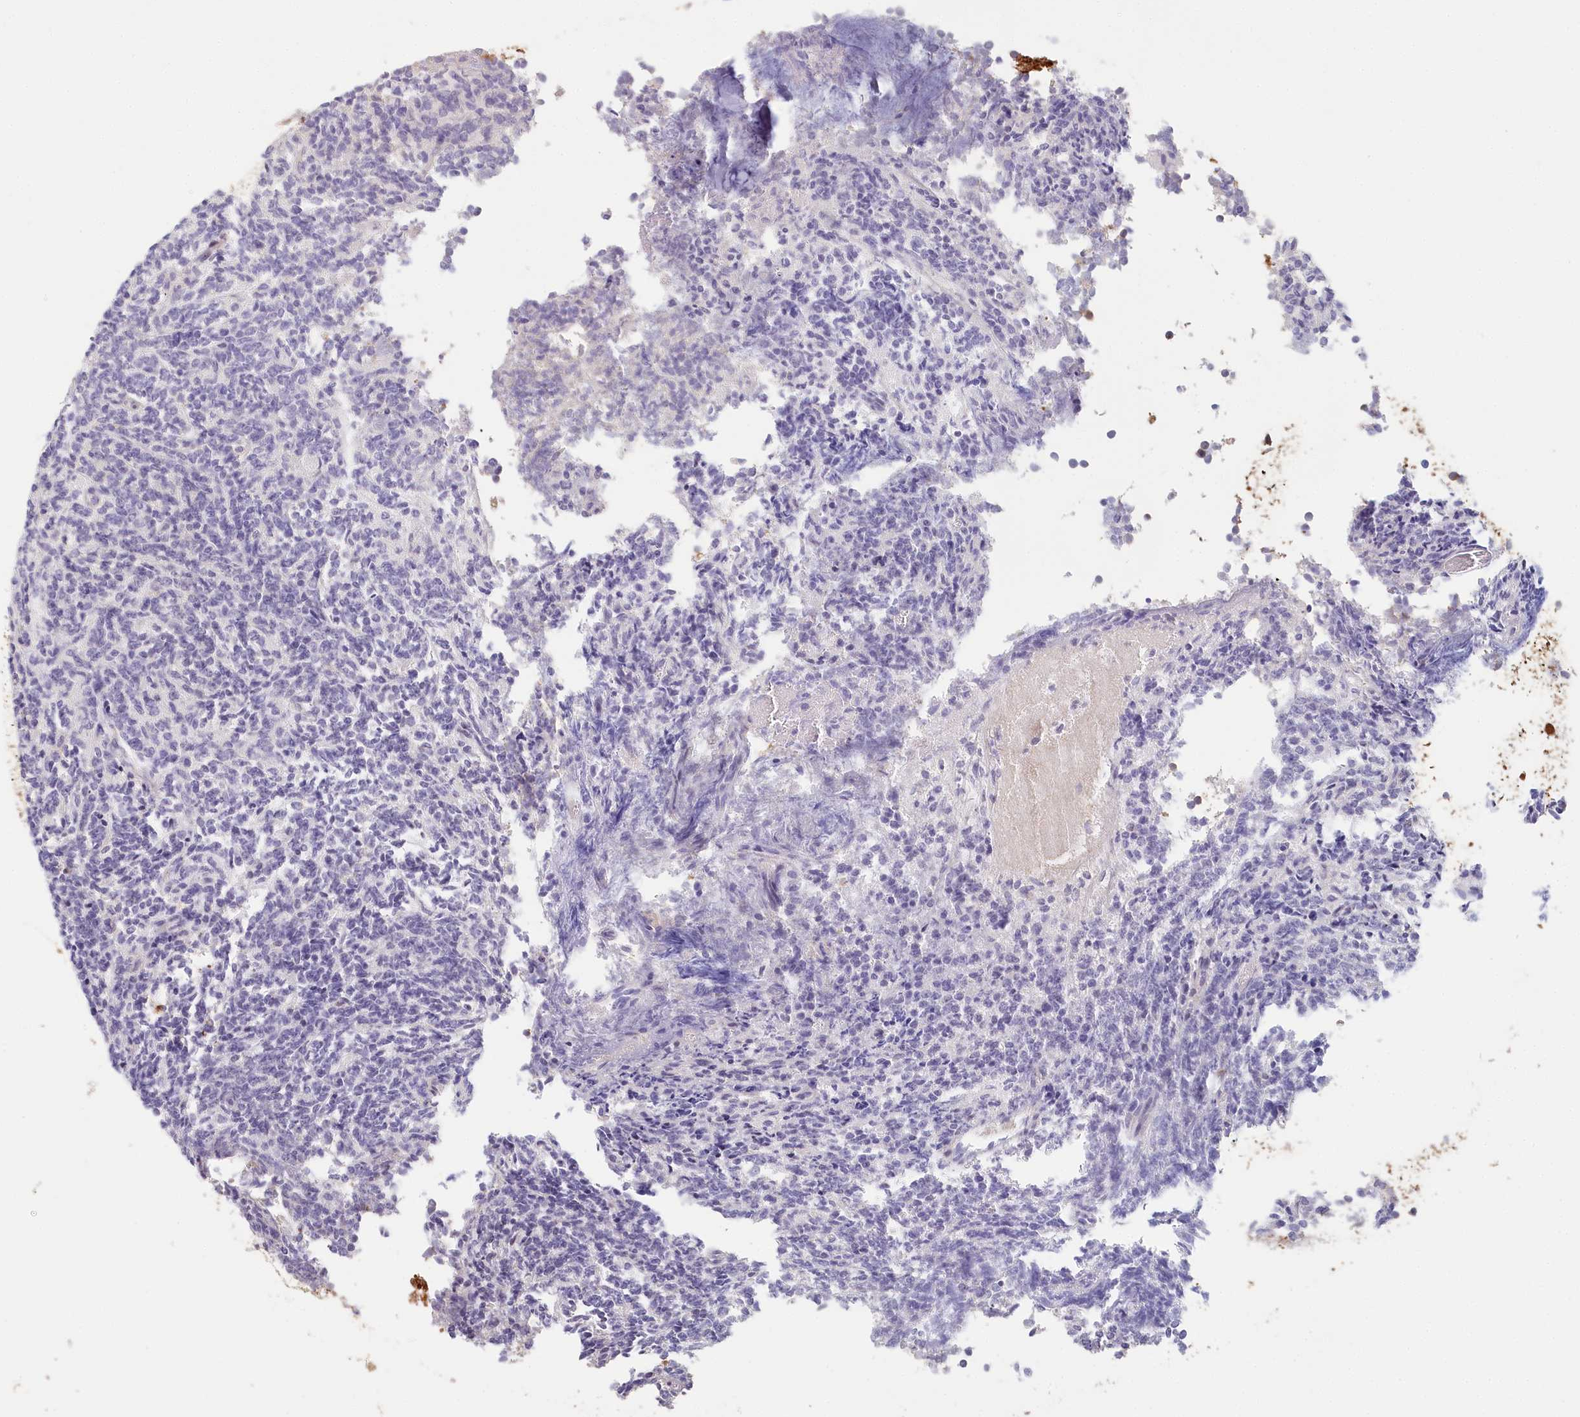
{"staining": {"intensity": "negative", "quantity": "none", "location": "none"}, "tissue": "glioma", "cell_type": "Tumor cells", "image_type": "cancer", "snomed": [{"axis": "morphology", "description": "Glioma, malignant, Low grade"}, {"axis": "topography", "description": "Brain"}], "caption": "IHC histopathology image of neoplastic tissue: human glioma stained with DAB (3,3'-diaminobenzidine) demonstrates no significant protein expression in tumor cells.", "gene": "HAL", "patient": {"sex": "female", "age": 1}}